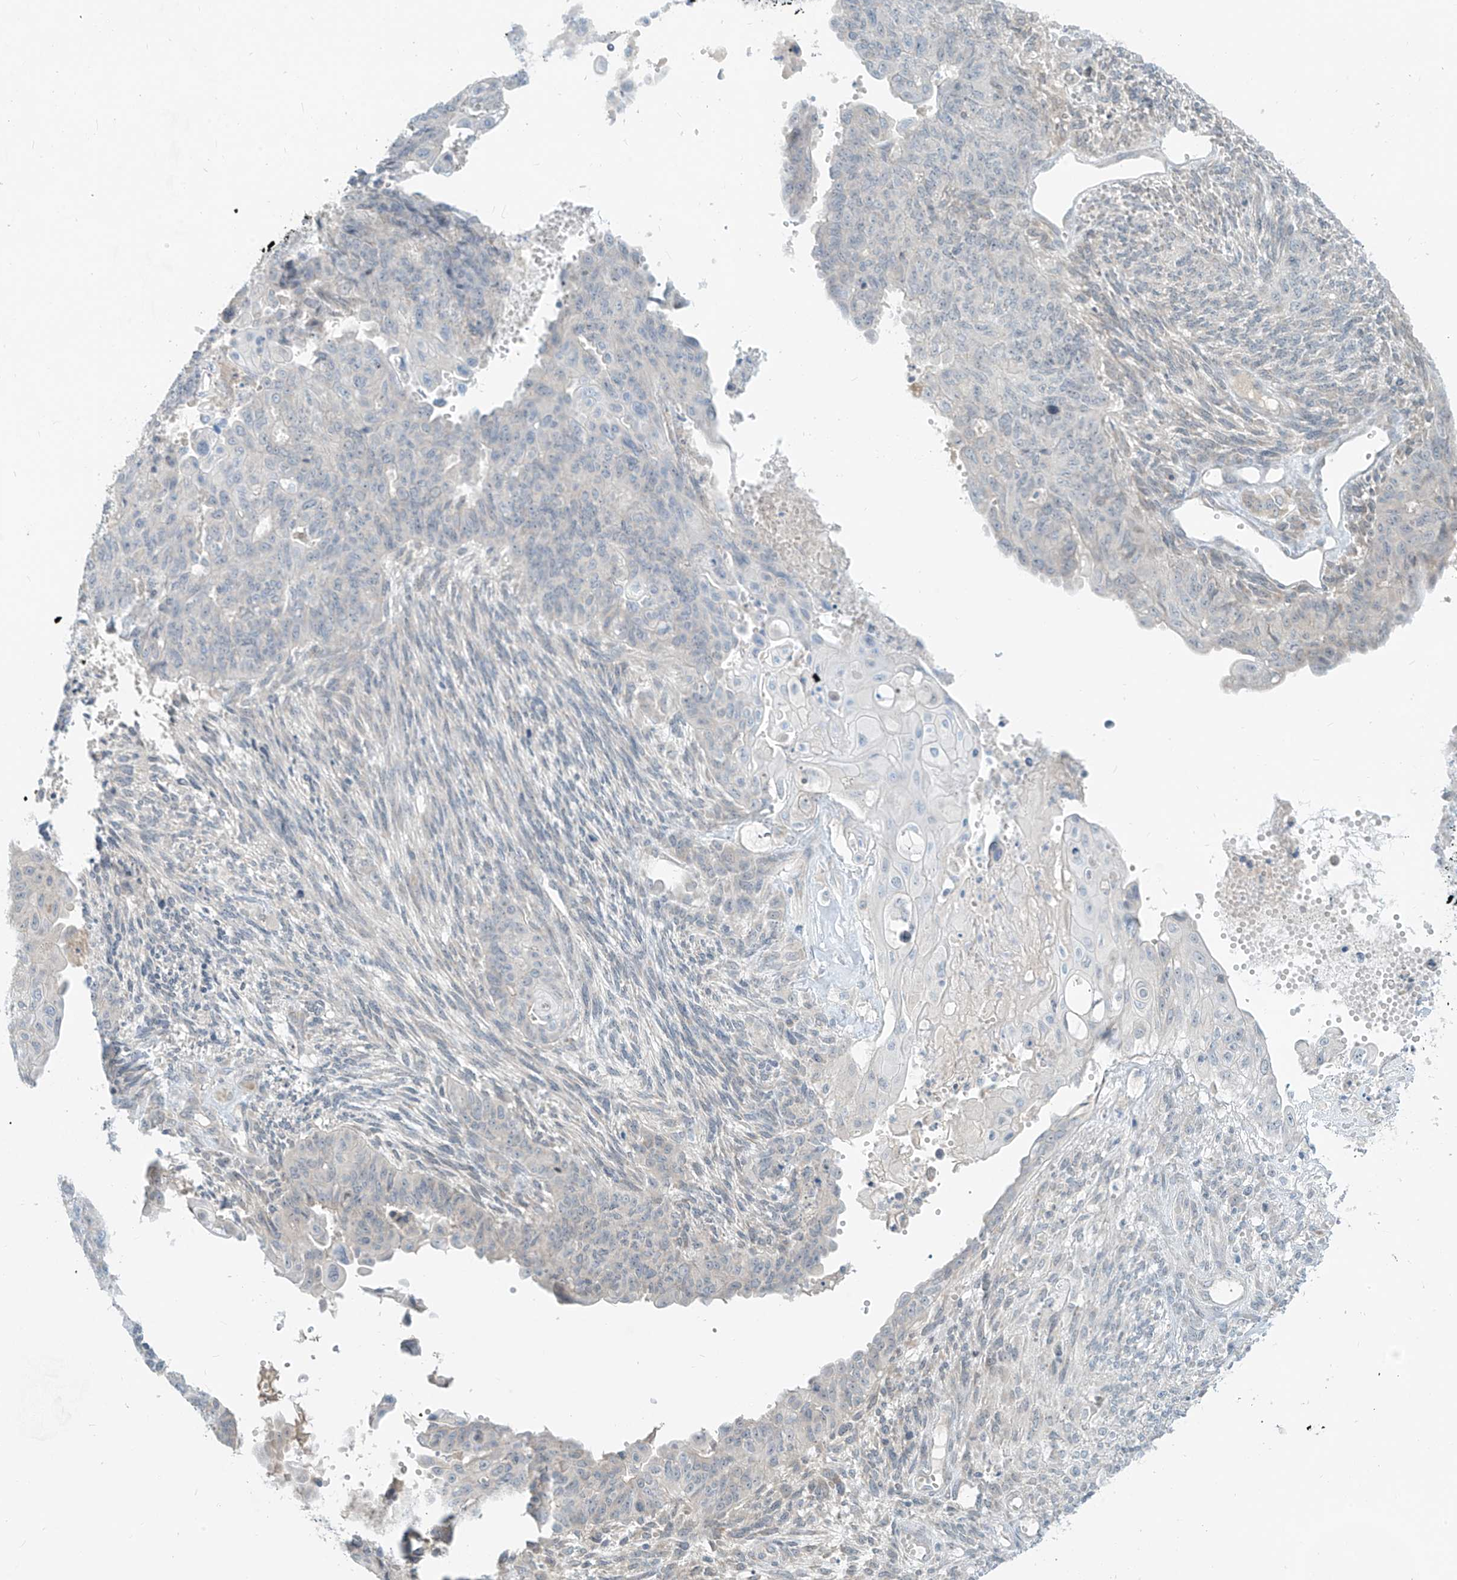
{"staining": {"intensity": "negative", "quantity": "none", "location": "none"}, "tissue": "endometrial cancer", "cell_type": "Tumor cells", "image_type": "cancer", "snomed": [{"axis": "morphology", "description": "Adenocarcinoma, NOS"}, {"axis": "topography", "description": "Endometrium"}], "caption": "High magnification brightfield microscopy of endometrial cancer (adenocarcinoma) stained with DAB (brown) and counterstained with hematoxylin (blue): tumor cells show no significant staining.", "gene": "C2orf42", "patient": {"sex": "female", "age": 32}}